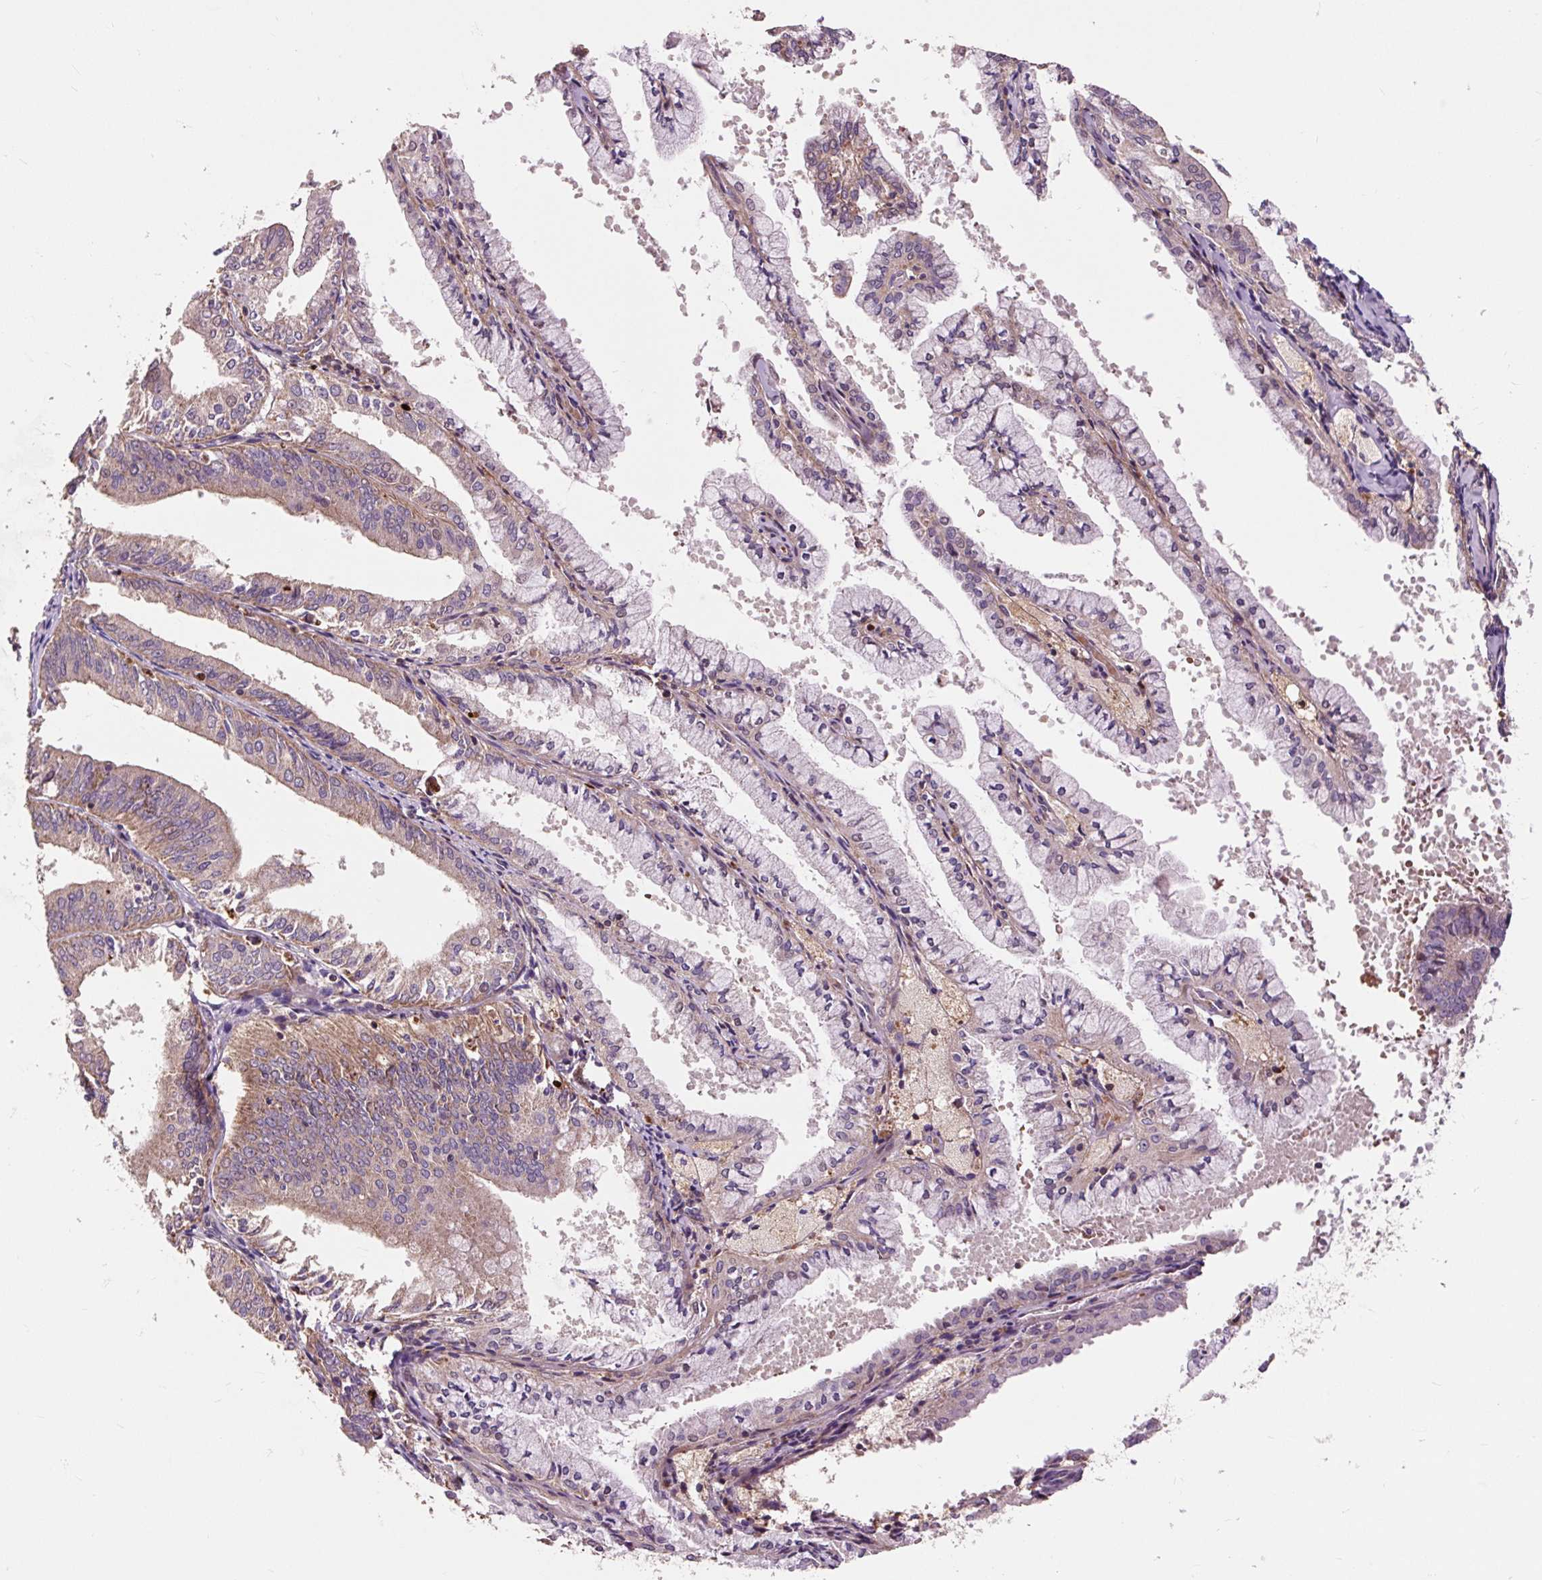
{"staining": {"intensity": "weak", "quantity": "<25%", "location": "cytoplasmic/membranous"}, "tissue": "endometrial cancer", "cell_type": "Tumor cells", "image_type": "cancer", "snomed": [{"axis": "morphology", "description": "Adenocarcinoma, NOS"}, {"axis": "topography", "description": "Endometrium"}], "caption": "High magnification brightfield microscopy of endometrial cancer stained with DAB (3,3'-diaminobenzidine) (brown) and counterstained with hematoxylin (blue): tumor cells show no significant expression.", "gene": "PRIMPOL", "patient": {"sex": "female", "age": 63}}